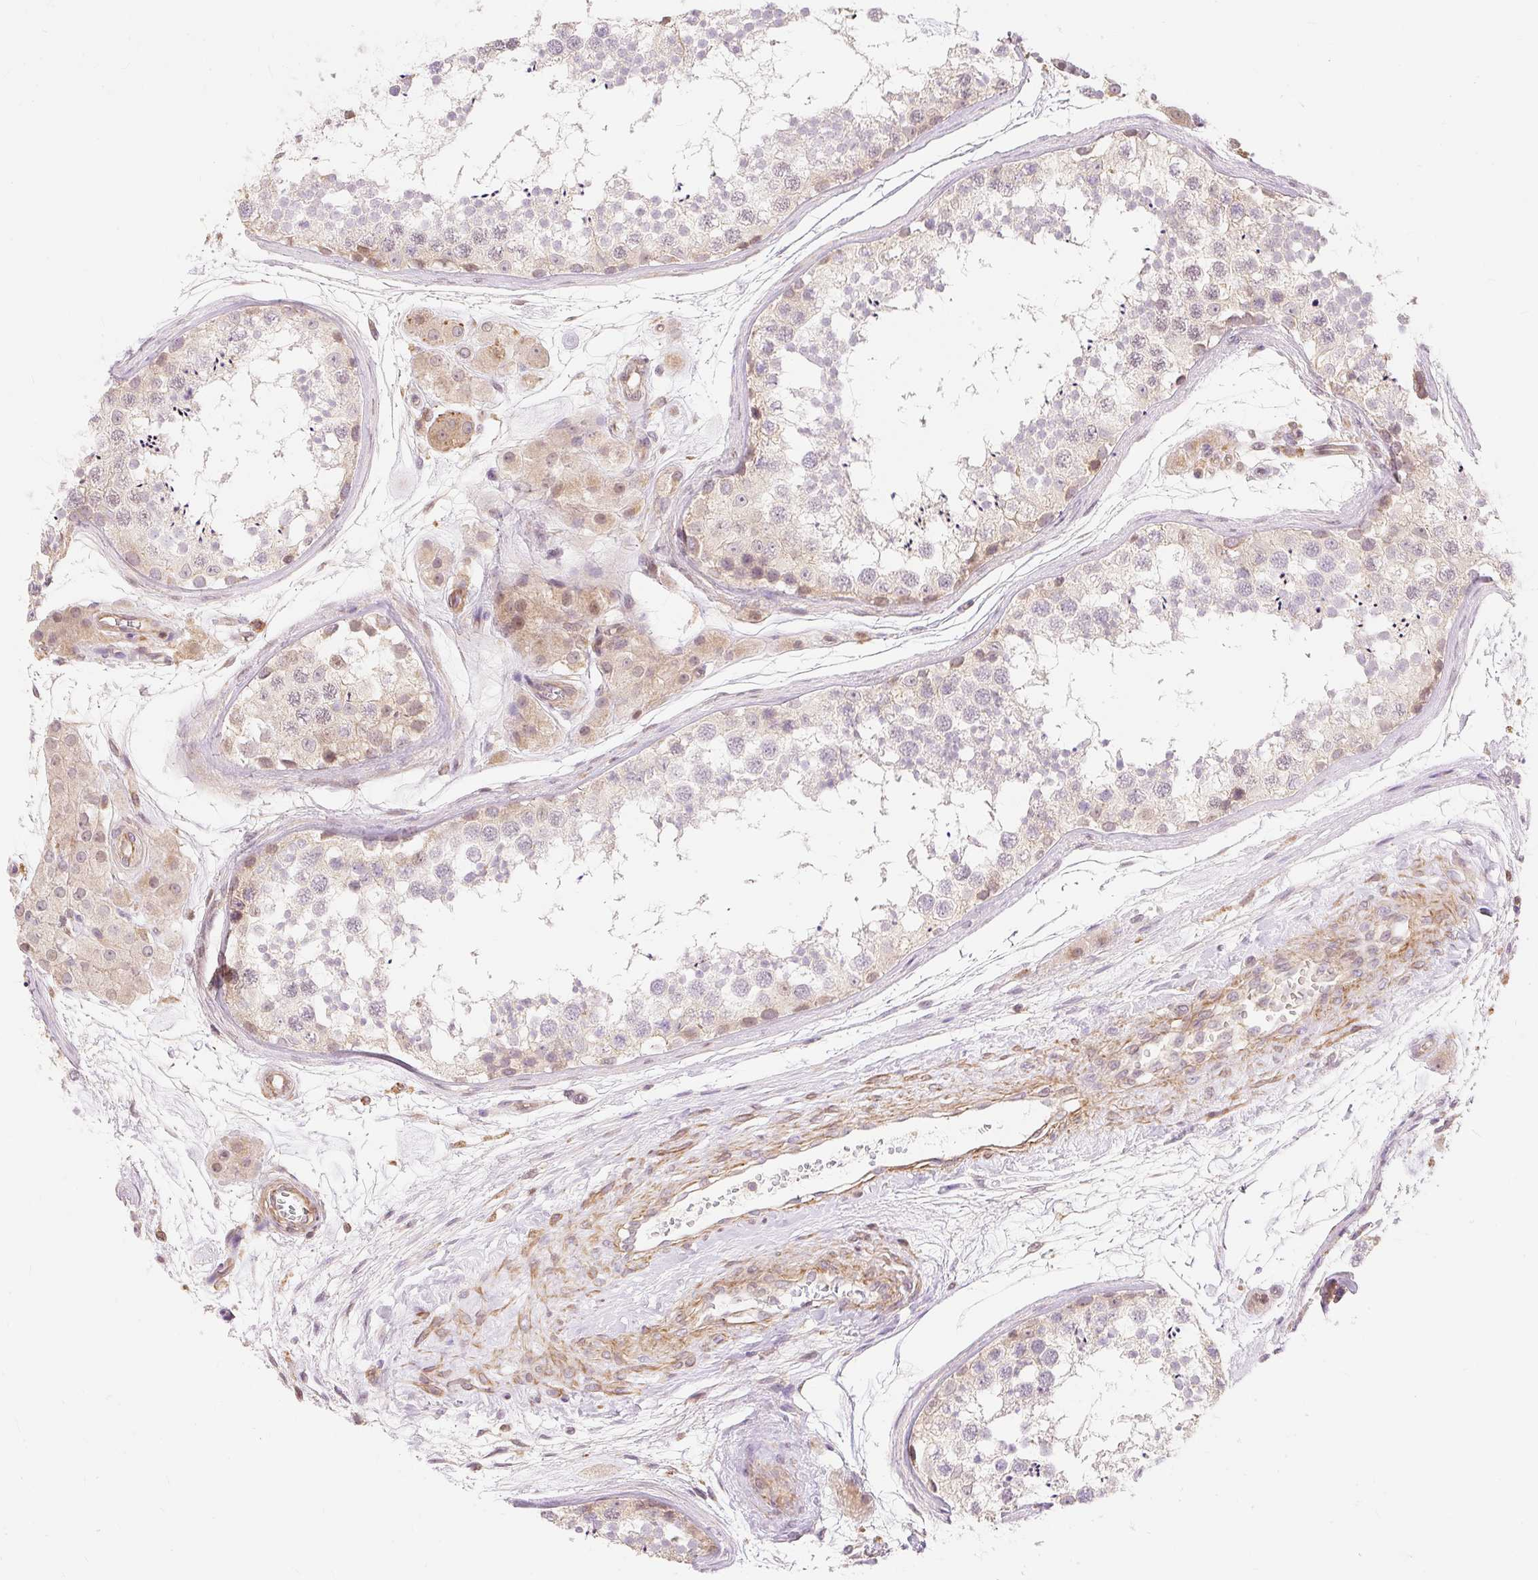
{"staining": {"intensity": "weak", "quantity": "25%-75%", "location": "cytoplasmic/membranous"}, "tissue": "testis", "cell_type": "Cells in seminiferous ducts", "image_type": "normal", "snomed": [{"axis": "morphology", "description": "Normal tissue, NOS"}, {"axis": "topography", "description": "Testis"}], "caption": "Testis stained with DAB immunohistochemistry (IHC) shows low levels of weak cytoplasmic/membranous positivity in approximately 25%-75% of cells in seminiferous ducts. Nuclei are stained in blue.", "gene": "EMC10", "patient": {"sex": "male", "age": 56}}